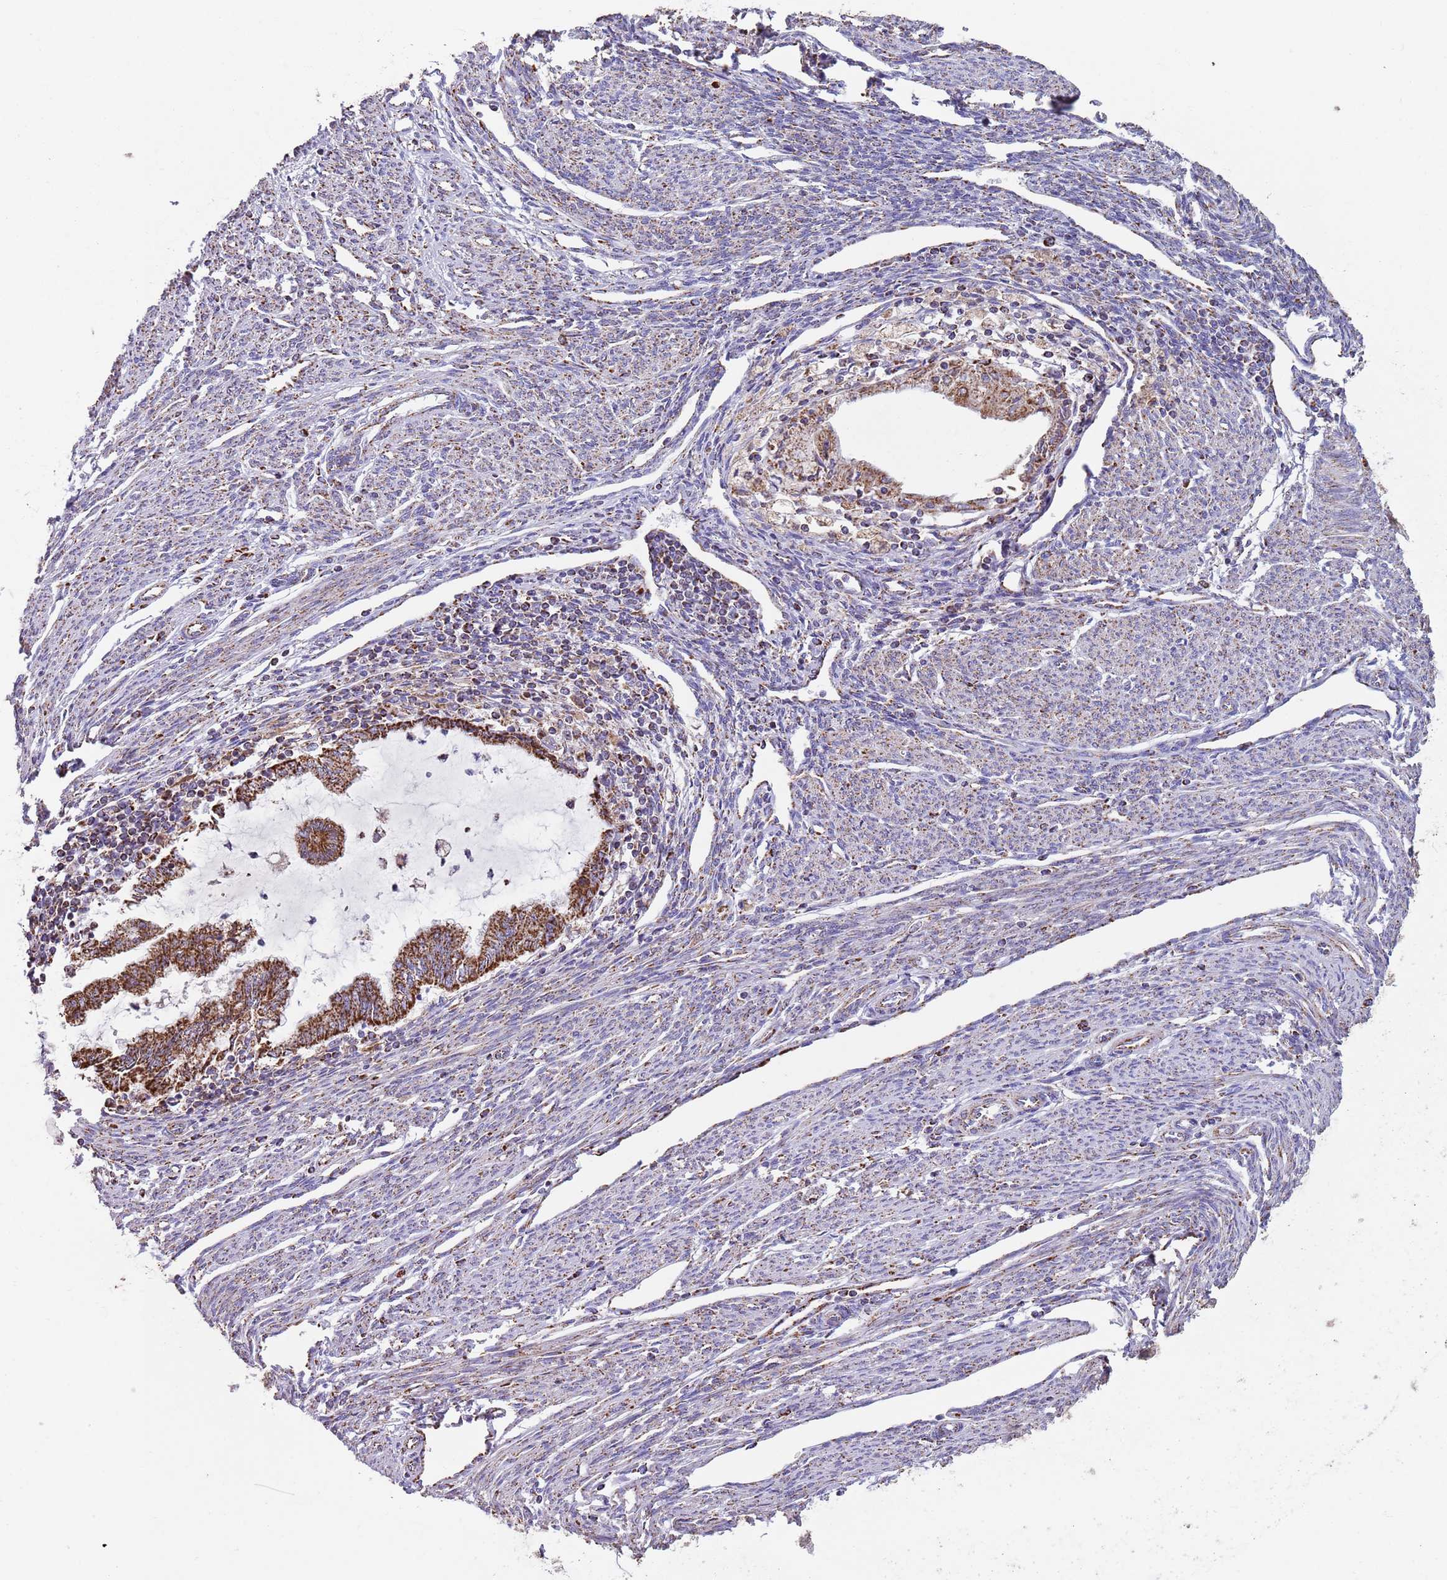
{"staining": {"intensity": "strong", "quantity": ">75%", "location": "cytoplasmic/membranous"}, "tissue": "endometrial cancer", "cell_type": "Tumor cells", "image_type": "cancer", "snomed": [{"axis": "morphology", "description": "Adenocarcinoma, NOS"}, {"axis": "topography", "description": "Endometrium"}], "caption": "Immunohistochemical staining of adenocarcinoma (endometrial) displays high levels of strong cytoplasmic/membranous staining in about >75% of tumor cells. Ihc stains the protein of interest in brown and the nuclei are stained blue.", "gene": "TTLL1", "patient": {"sex": "female", "age": 79}}